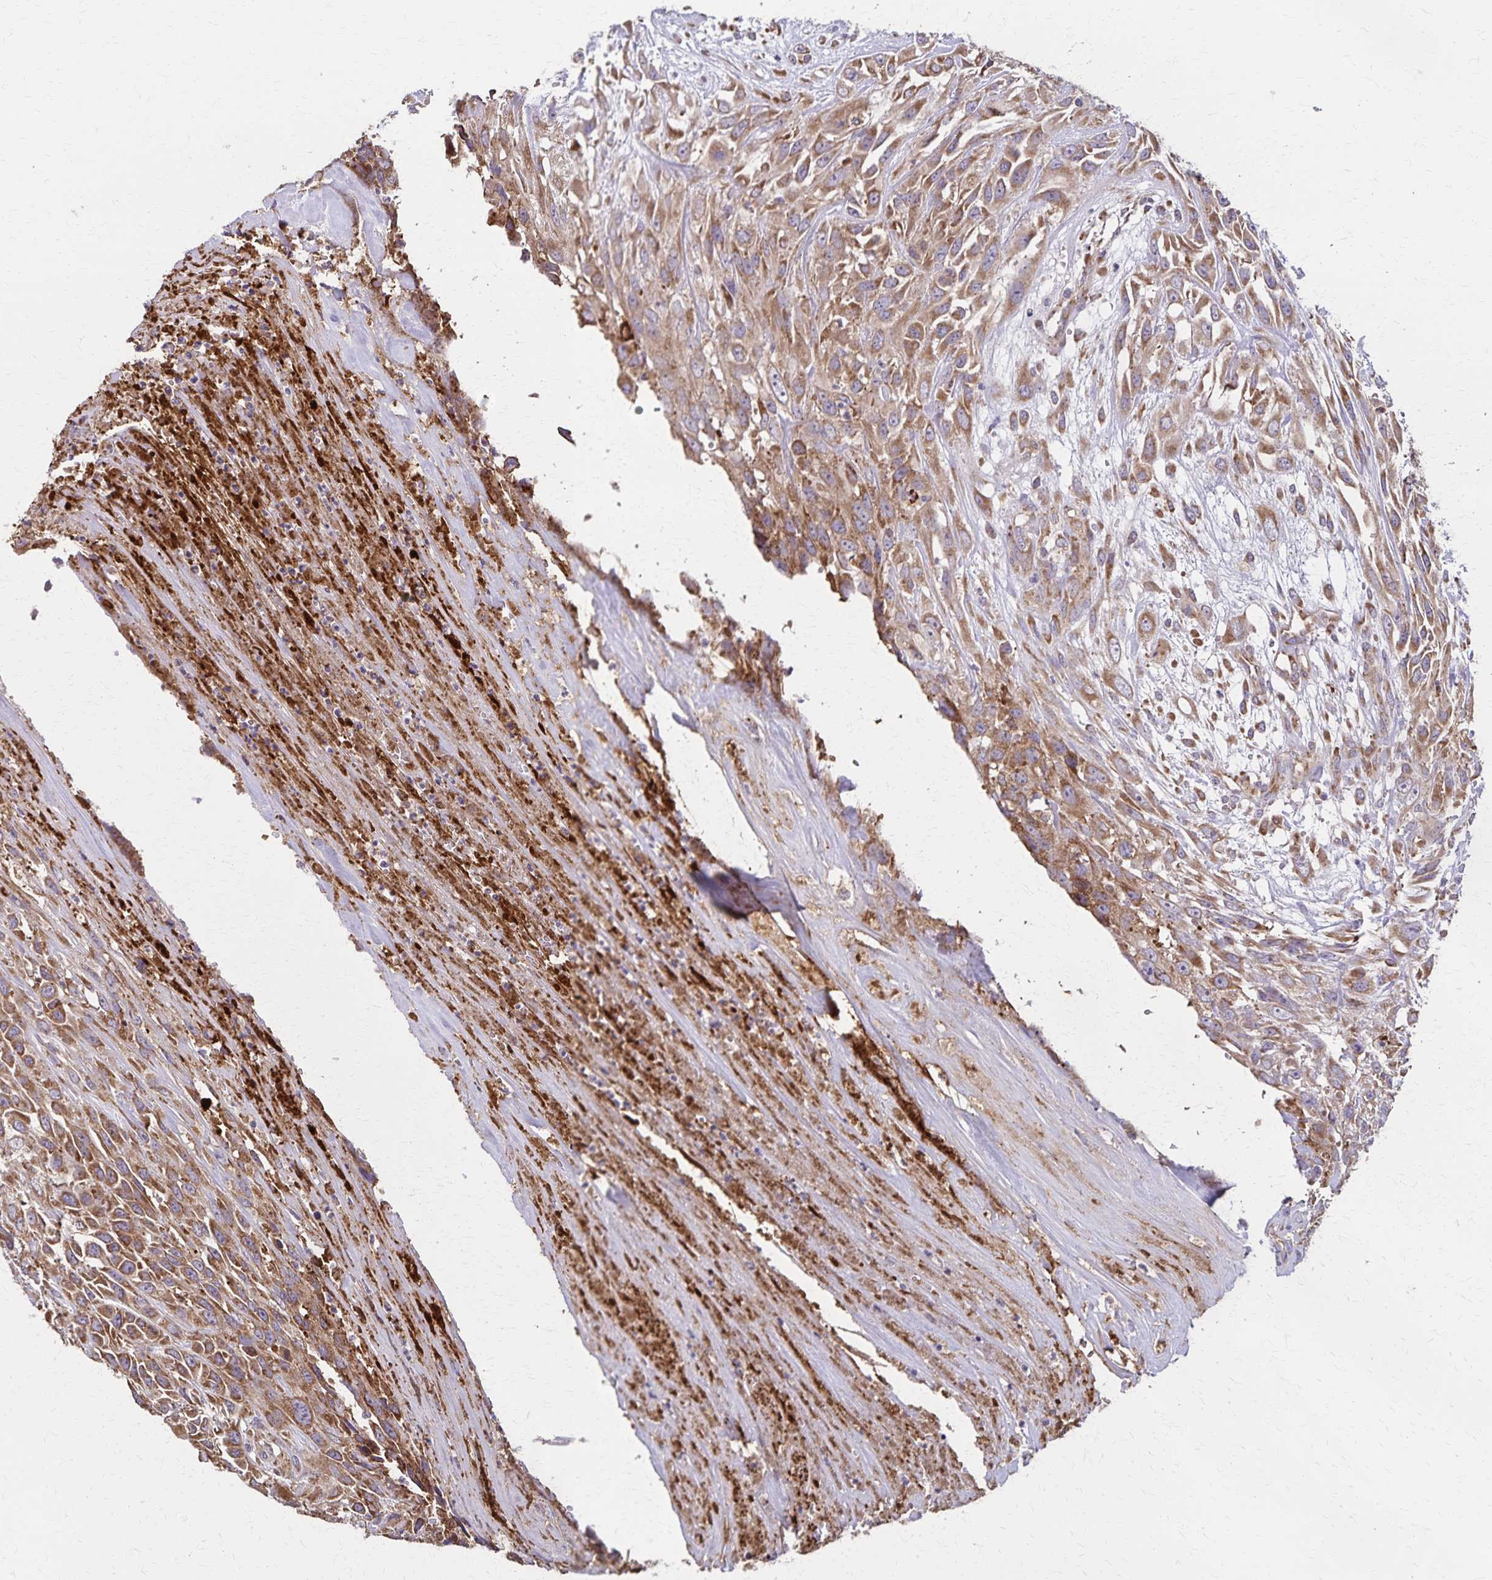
{"staining": {"intensity": "moderate", "quantity": ">75%", "location": "cytoplasmic/membranous"}, "tissue": "urothelial cancer", "cell_type": "Tumor cells", "image_type": "cancer", "snomed": [{"axis": "morphology", "description": "Urothelial carcinoma, High grade"}, {"axis": "topography", "description": "Urinary bladder"}], "caption": "Immunohistochemical staining of human urothelial cancer exhibits moderate cytoplasmic/membranous protein staining in approximately >75% of tumor cells.", "gene": "RNF10", "patient": {"sex": "male", "age": 67}}